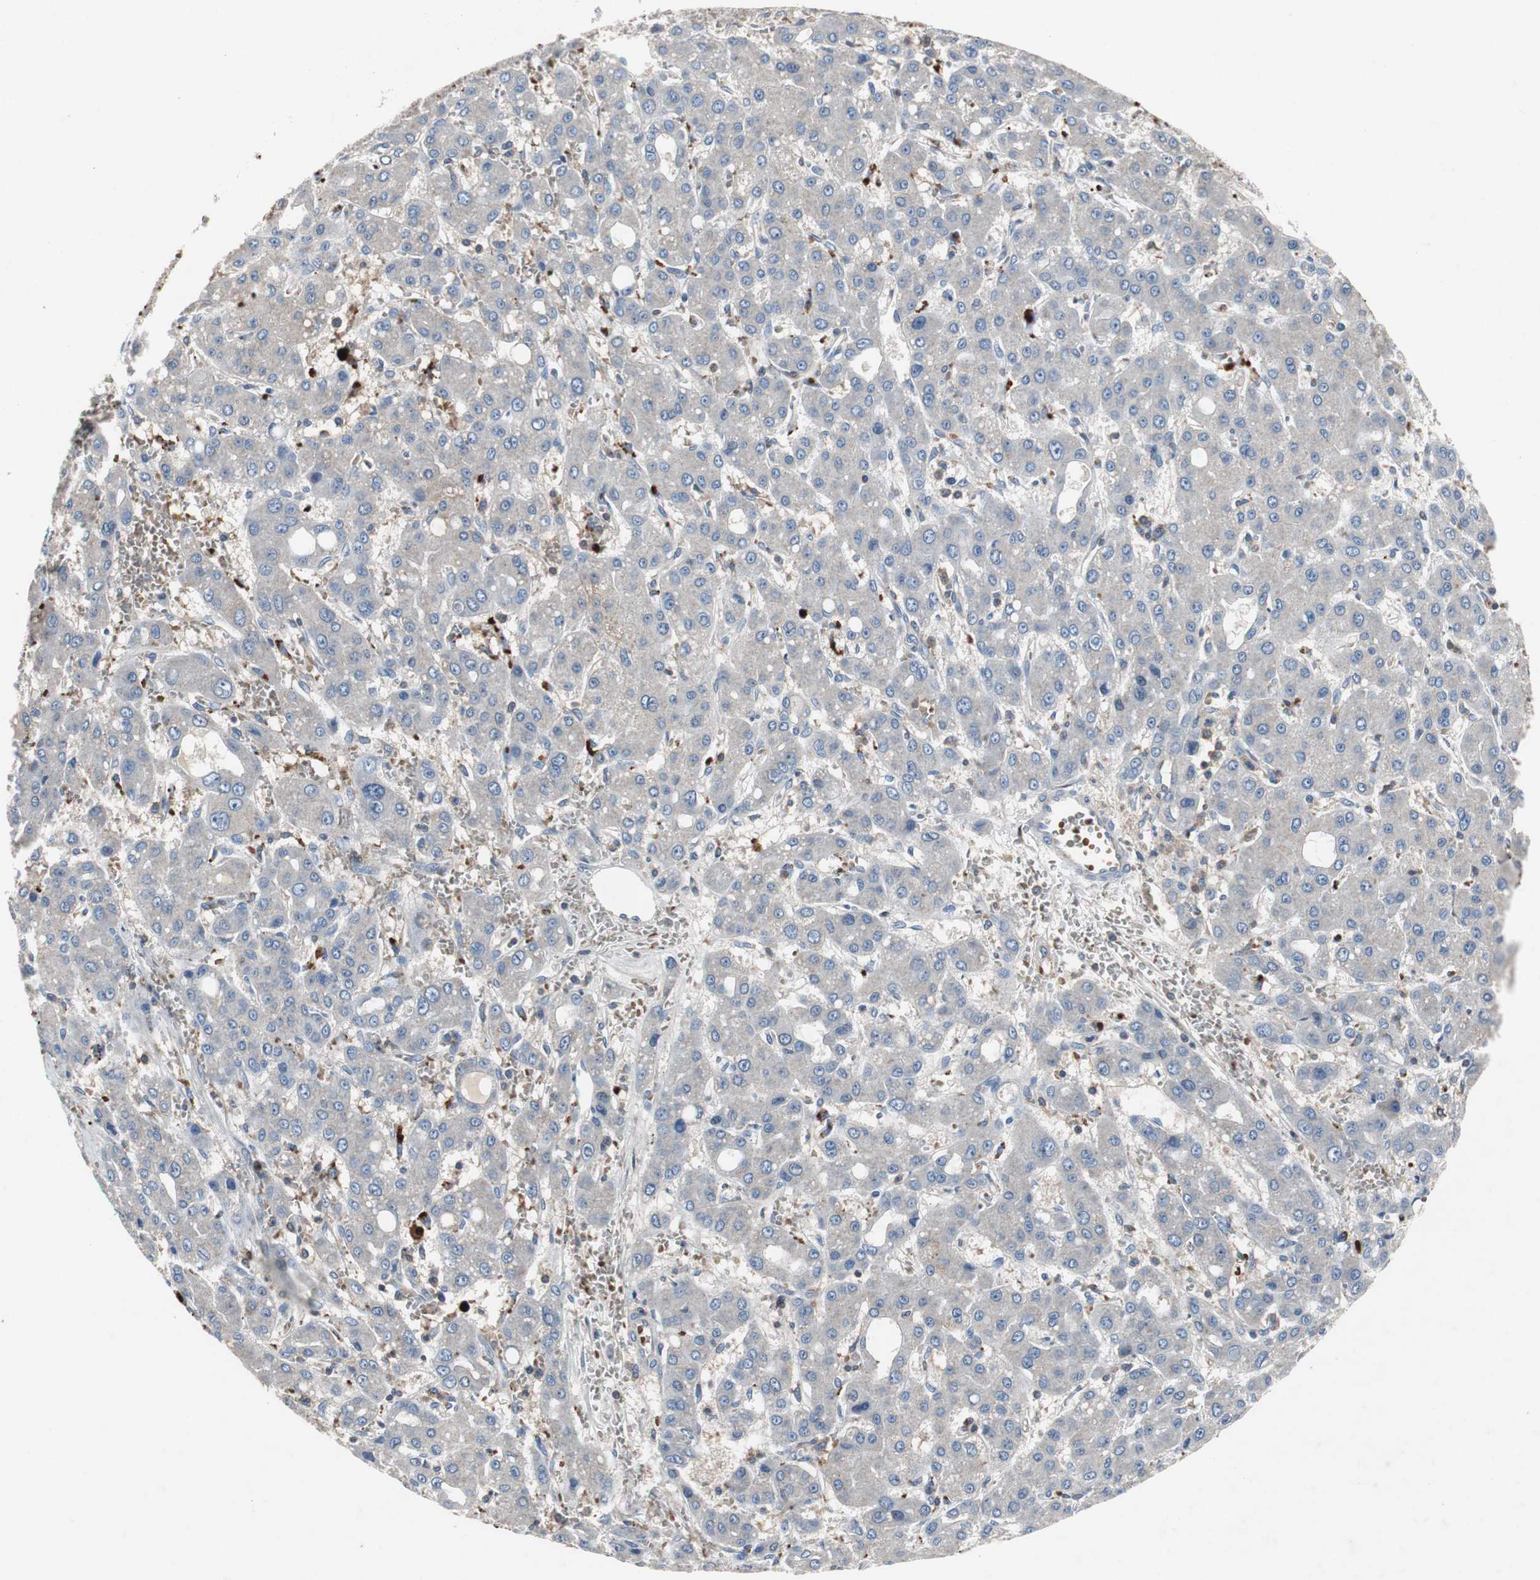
{"staining": {"intensity": "negative", "quantity": "none", "location": "none"}, "tissue": "liver cancer", "cell_type": "Tumor cells", "image_type": "cancer", "snomed": [{"axis": "morphology", "description": "Carcinoma, Hepatocellular, NOS"}, {"axis": "topography", "description": "Liver"}], "caption": "Immunohistochemistry image of neoplastic tissue: human liver cancer (hepatocellular carcinoma) stained with DAB (3,3'-diaminobenzidine) shows no significant protein positivity in tumor cells. The staining was performed using DAB (3,3'-diaminobenzidine) to visualize the protein expression in brown, while the nuclei were stained in blue with hematoxylin (Magnification: 20x).", "gene": "CALB2", "patient": {"sex": "male", "age": 55}}